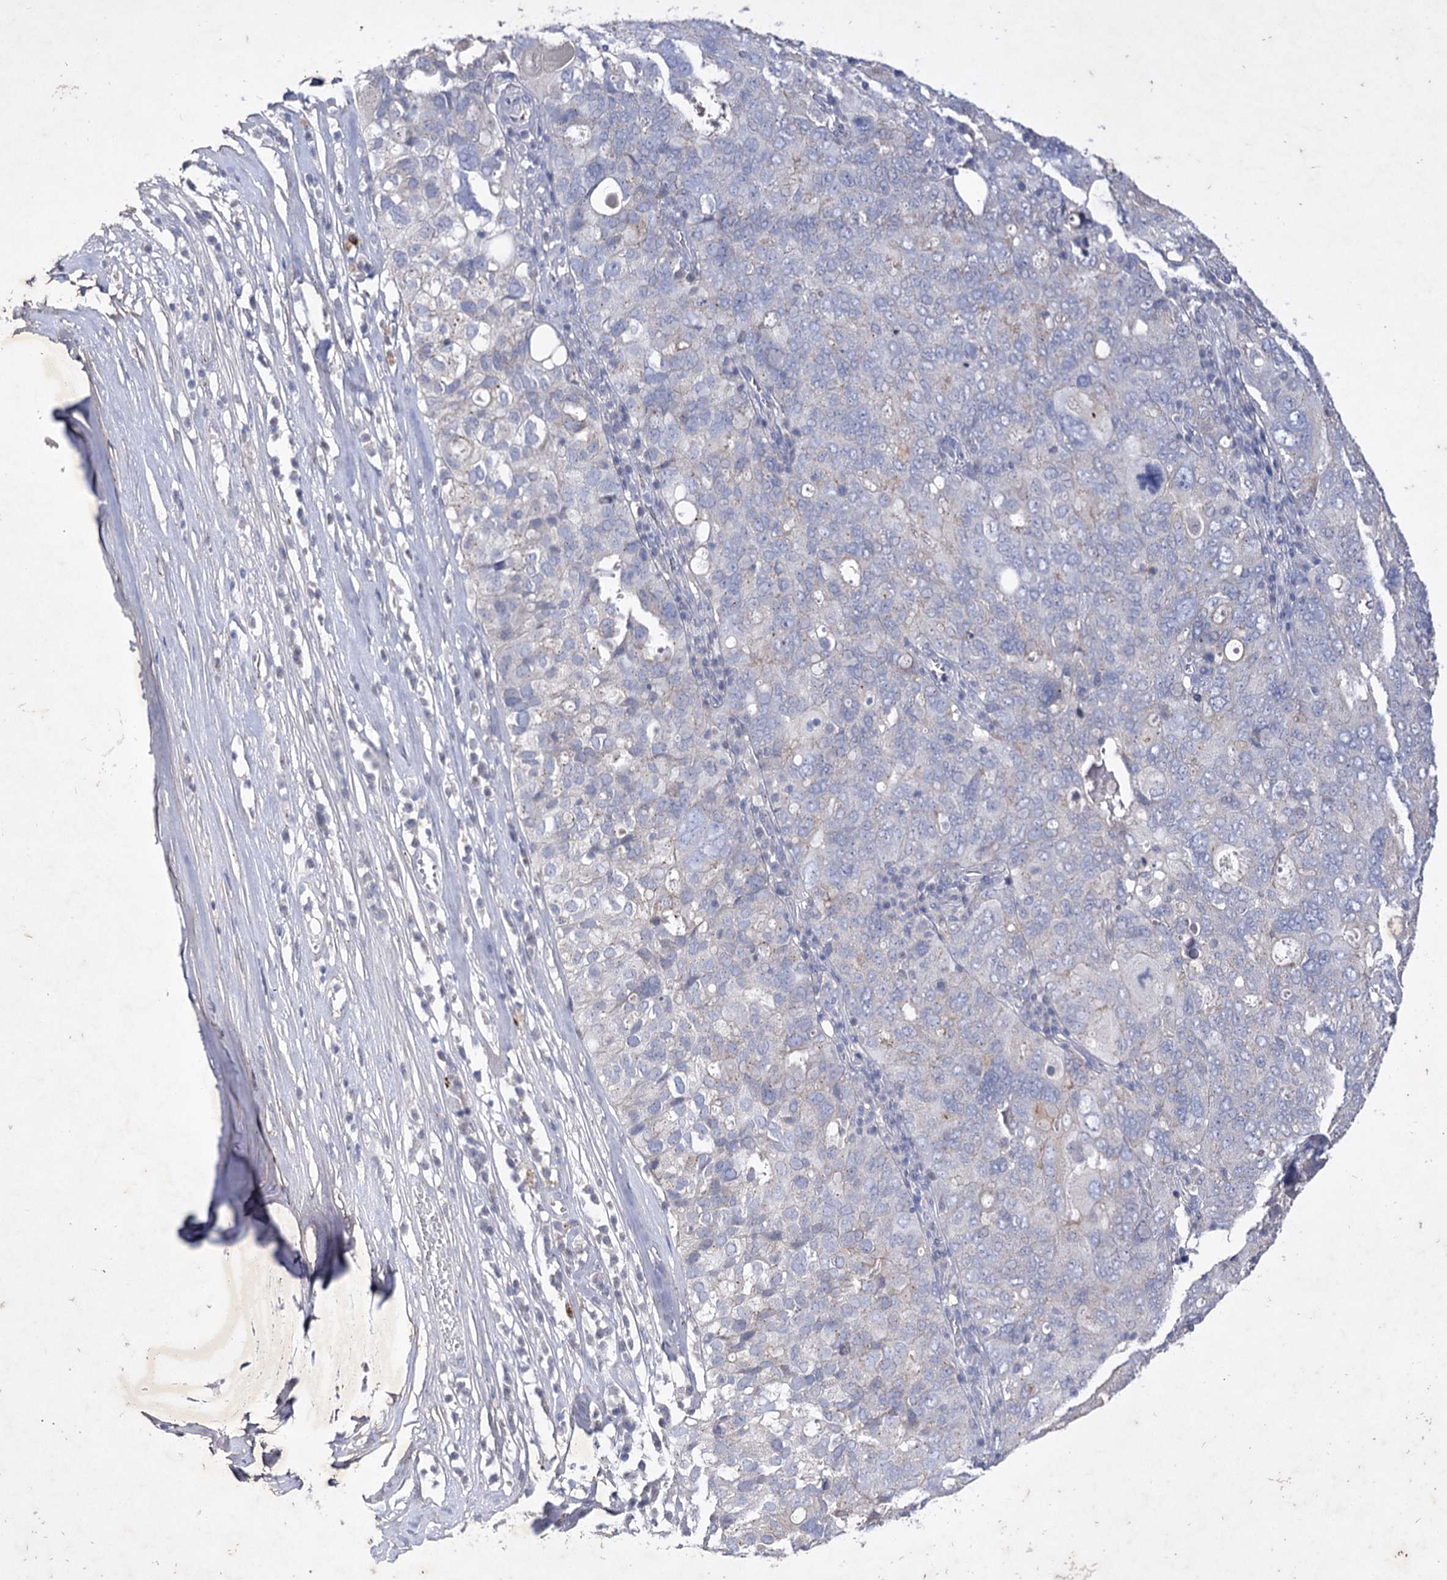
{"staining": {"intensity": "negative", "quantity": "none", "location": "none"}, "tissue": "ovarian cancer", "cell_type": "Tumor cells", "image_type": "cancer", "snomed": [{"axis": "morphology", "description": "Carcinoma, endometroid"}, {"axis": "topography", "description": "Ovary"}], "caption": "This is an immunohistochemistry (IHC) photomicrograph of human ovarian cancer. There is no staining in tumor cells.", "gene": "COX15", "patient": {"sex": "female", "age": 62}}